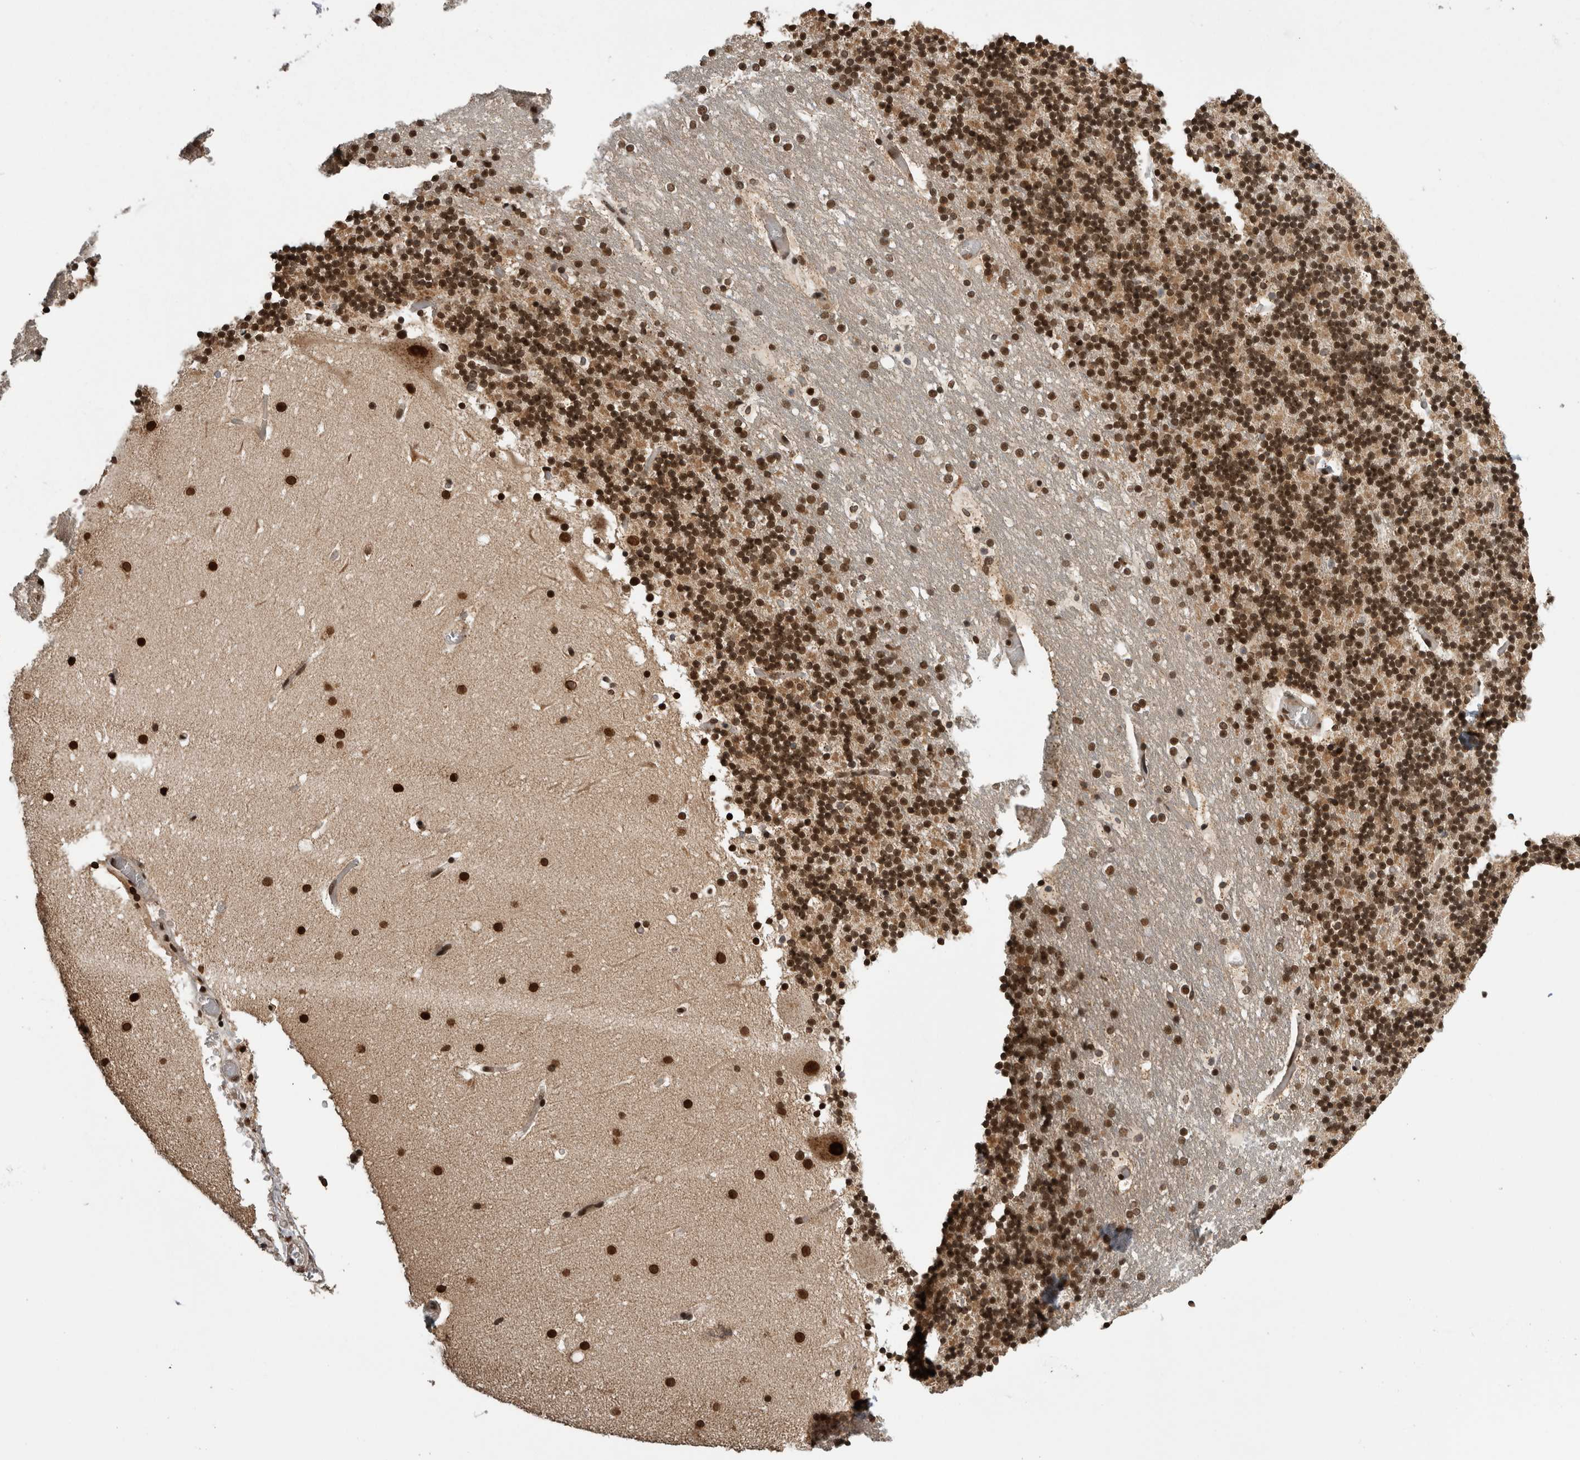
{"staining": {"intensity": "moderate", "quantity": ">75%", "location": "nuclear"}, "tissue": "cerebellum", "cell_type": "Cells in granular layer", "image_type": "normal", "snomed": [{"axis": "morphology", "description": "Normal tissue, NOS"}, {"axis": "topography", "description": "Cerebellum"}], "caption": "Immunohistochemical staining of benign cerebellum exhibits >75% levels of moderate nuclear protein positivity in about >75% of cells in granular layer.", "gene": "CPSF2", "patient": {"sex": "male", "age": 57}}